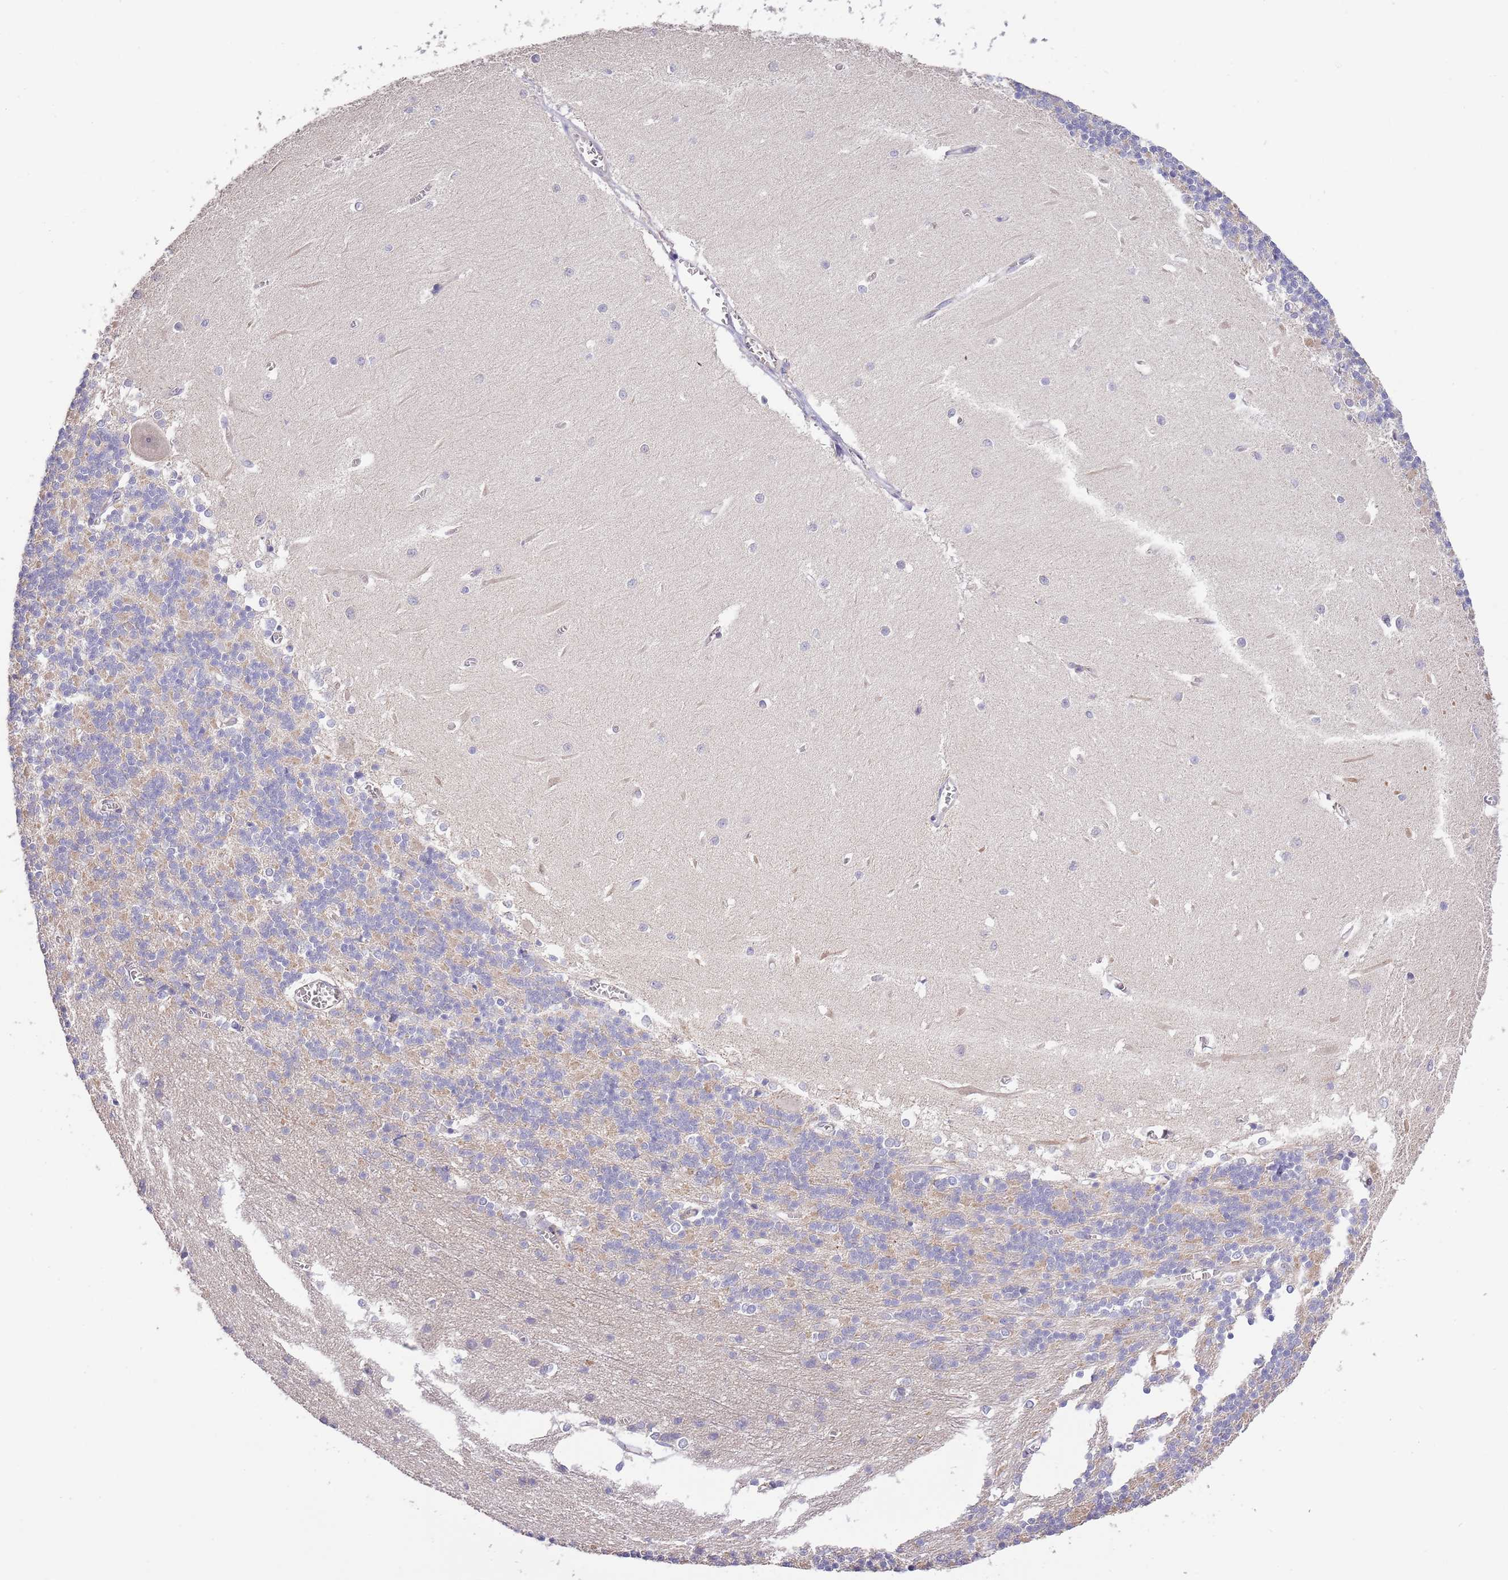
{"staining": {"intensity": "negative", "quantity": "none", "location": "none"}, "tissue": "cerebellum", "cell_type": "Cells in granular layer", "image_type": "normal", "snomed": [{"axis": "morphology", "description": "Normal tissue, NOS"}, {"axis": "topography", "description": "Cerebellum"}], "caption": "Immunohistochemistry of unremarkable cerebellum displays no positivity in cells in granular layer.", "gene": "LIPJ", "patient": {"sex": "male", "age": 37}}